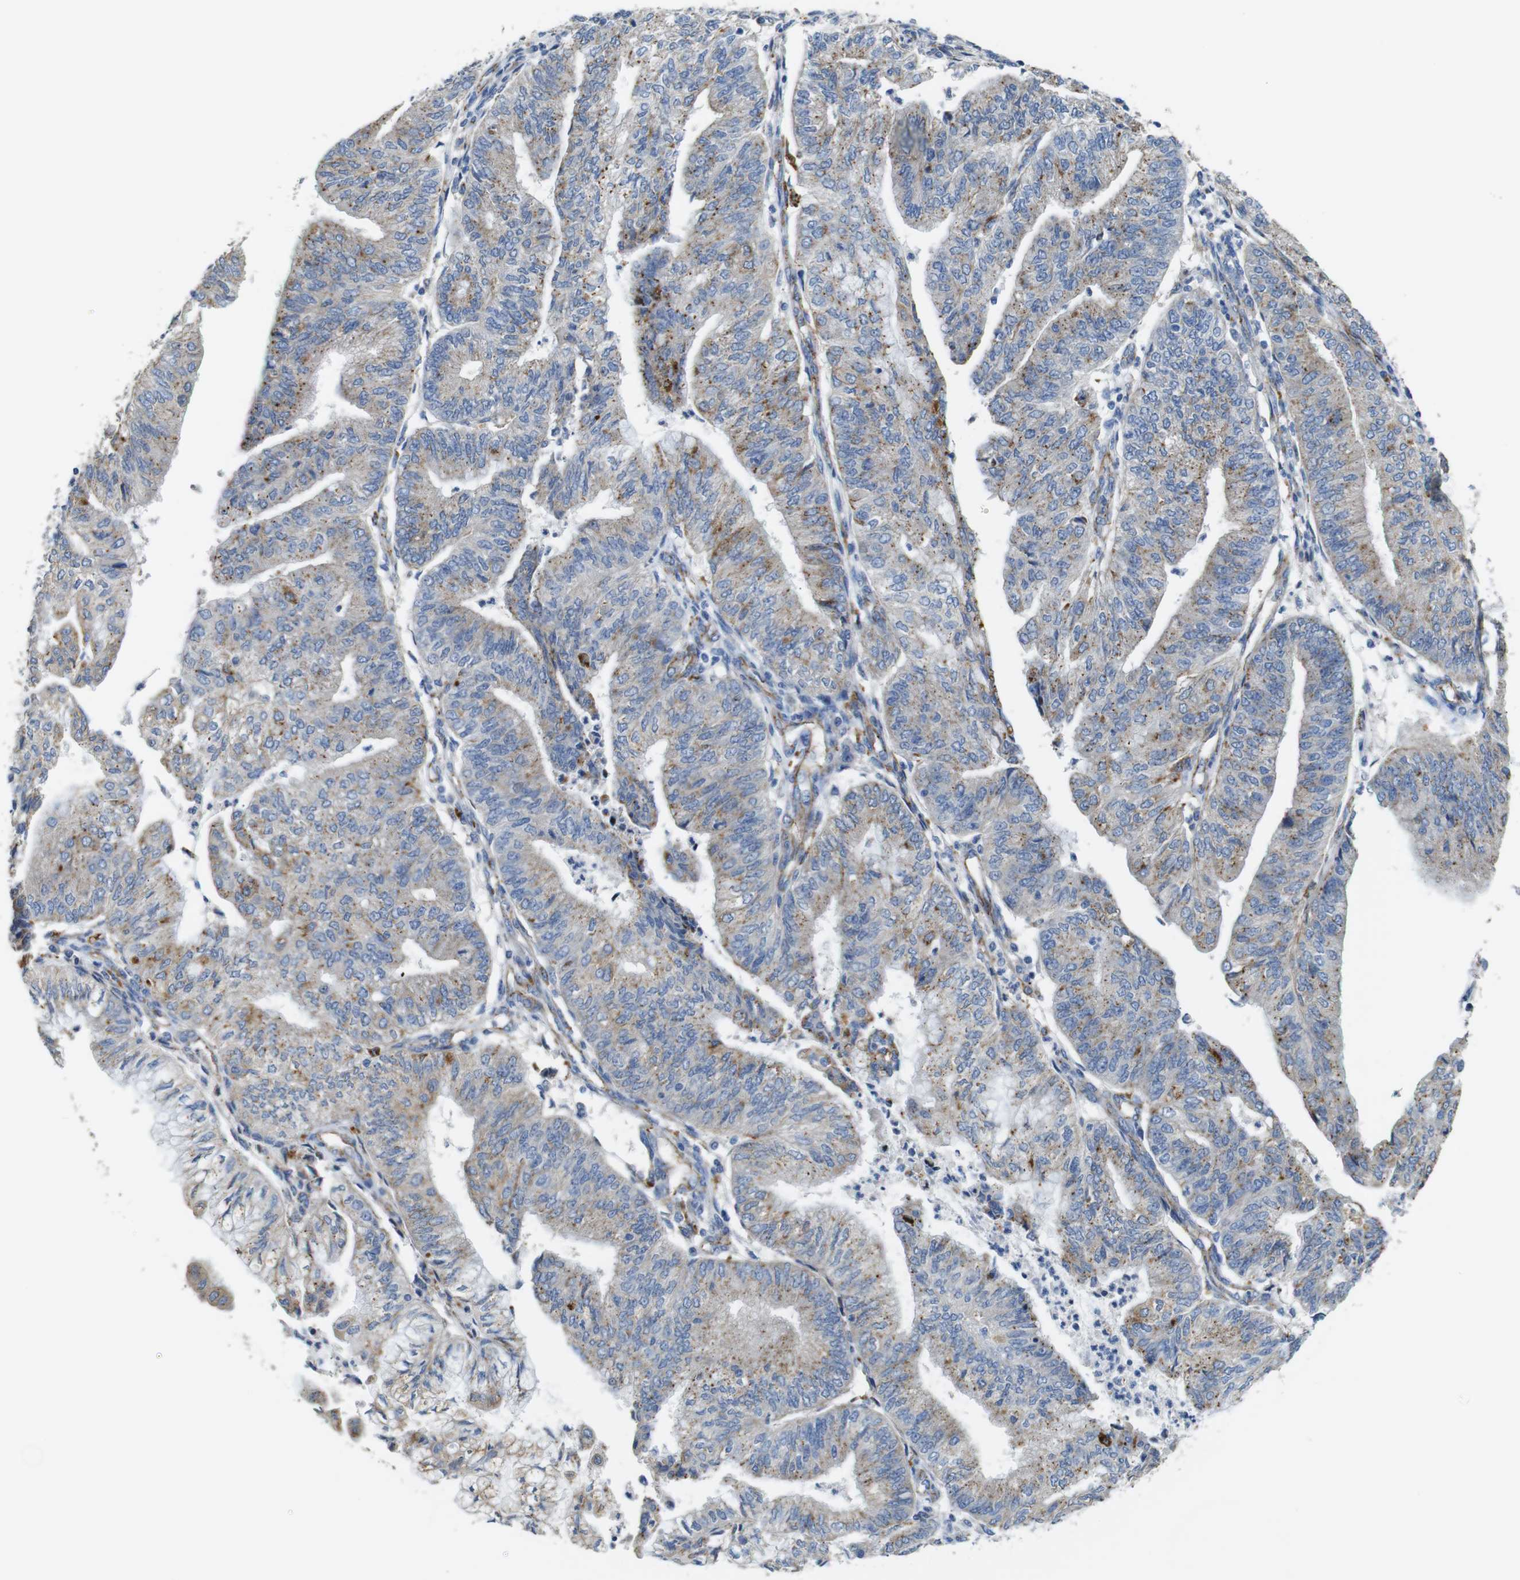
{"staining": {"intensity": "weak", "quantity": "25%-75%", "location": "cytoplasmic/membranous"}, "tissue": "endometrial cancer", "cell_type": "Tumor cells", "image_type": "cancer", "snomed": [{"axis": "morphology", "description": "Adenocarcinoma, NOS"}, {"axis": "topography", "description": "Endometrium"}], "caption": "The histopathology image reveals immunohistochemical staining of endometrial adenocarcinoma. There is weak cytoplasmic/membranous staining is appreciated in about 25%-75% of tumor cells.", "gene": "NHLRC3", "patient": {"sex": "female", "age": 59}}